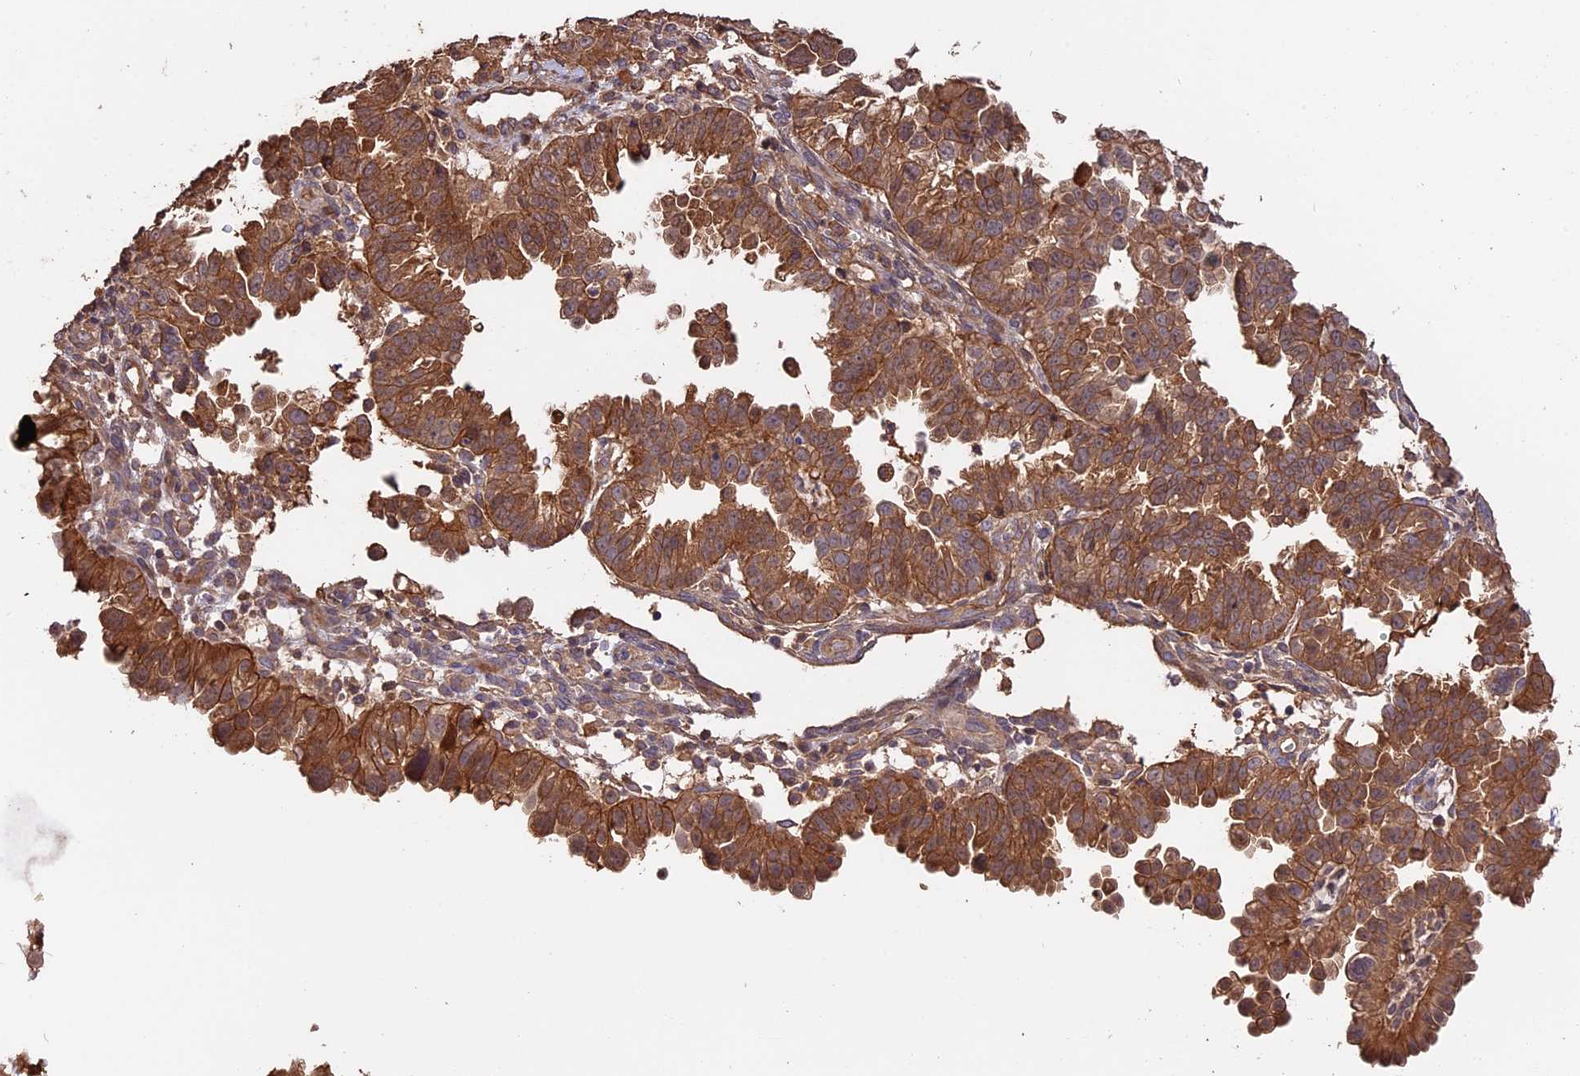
{"staining": {"intensity": "moderate", "quantity": ">75%", "location": "cytoplasmic/membranous"}, "tissue": "endometrial cancer", "cell_type": "Tumor cells", "image_type": "cancer", "snomed": [{"axis": "morphology", "description": "Adenocarcinoma, NOS"}, {"axis": "topography", "description": "Endometrium"}], "caption": "Immunohistochemical staining of human endometrial adenocarcinoma displays medium levels of moderate cytoplasmic/membranous protein positivity in about >75% of tumor cells.", "gene": "RASAL1", "patient": {"sex": "female", "age": 85}}